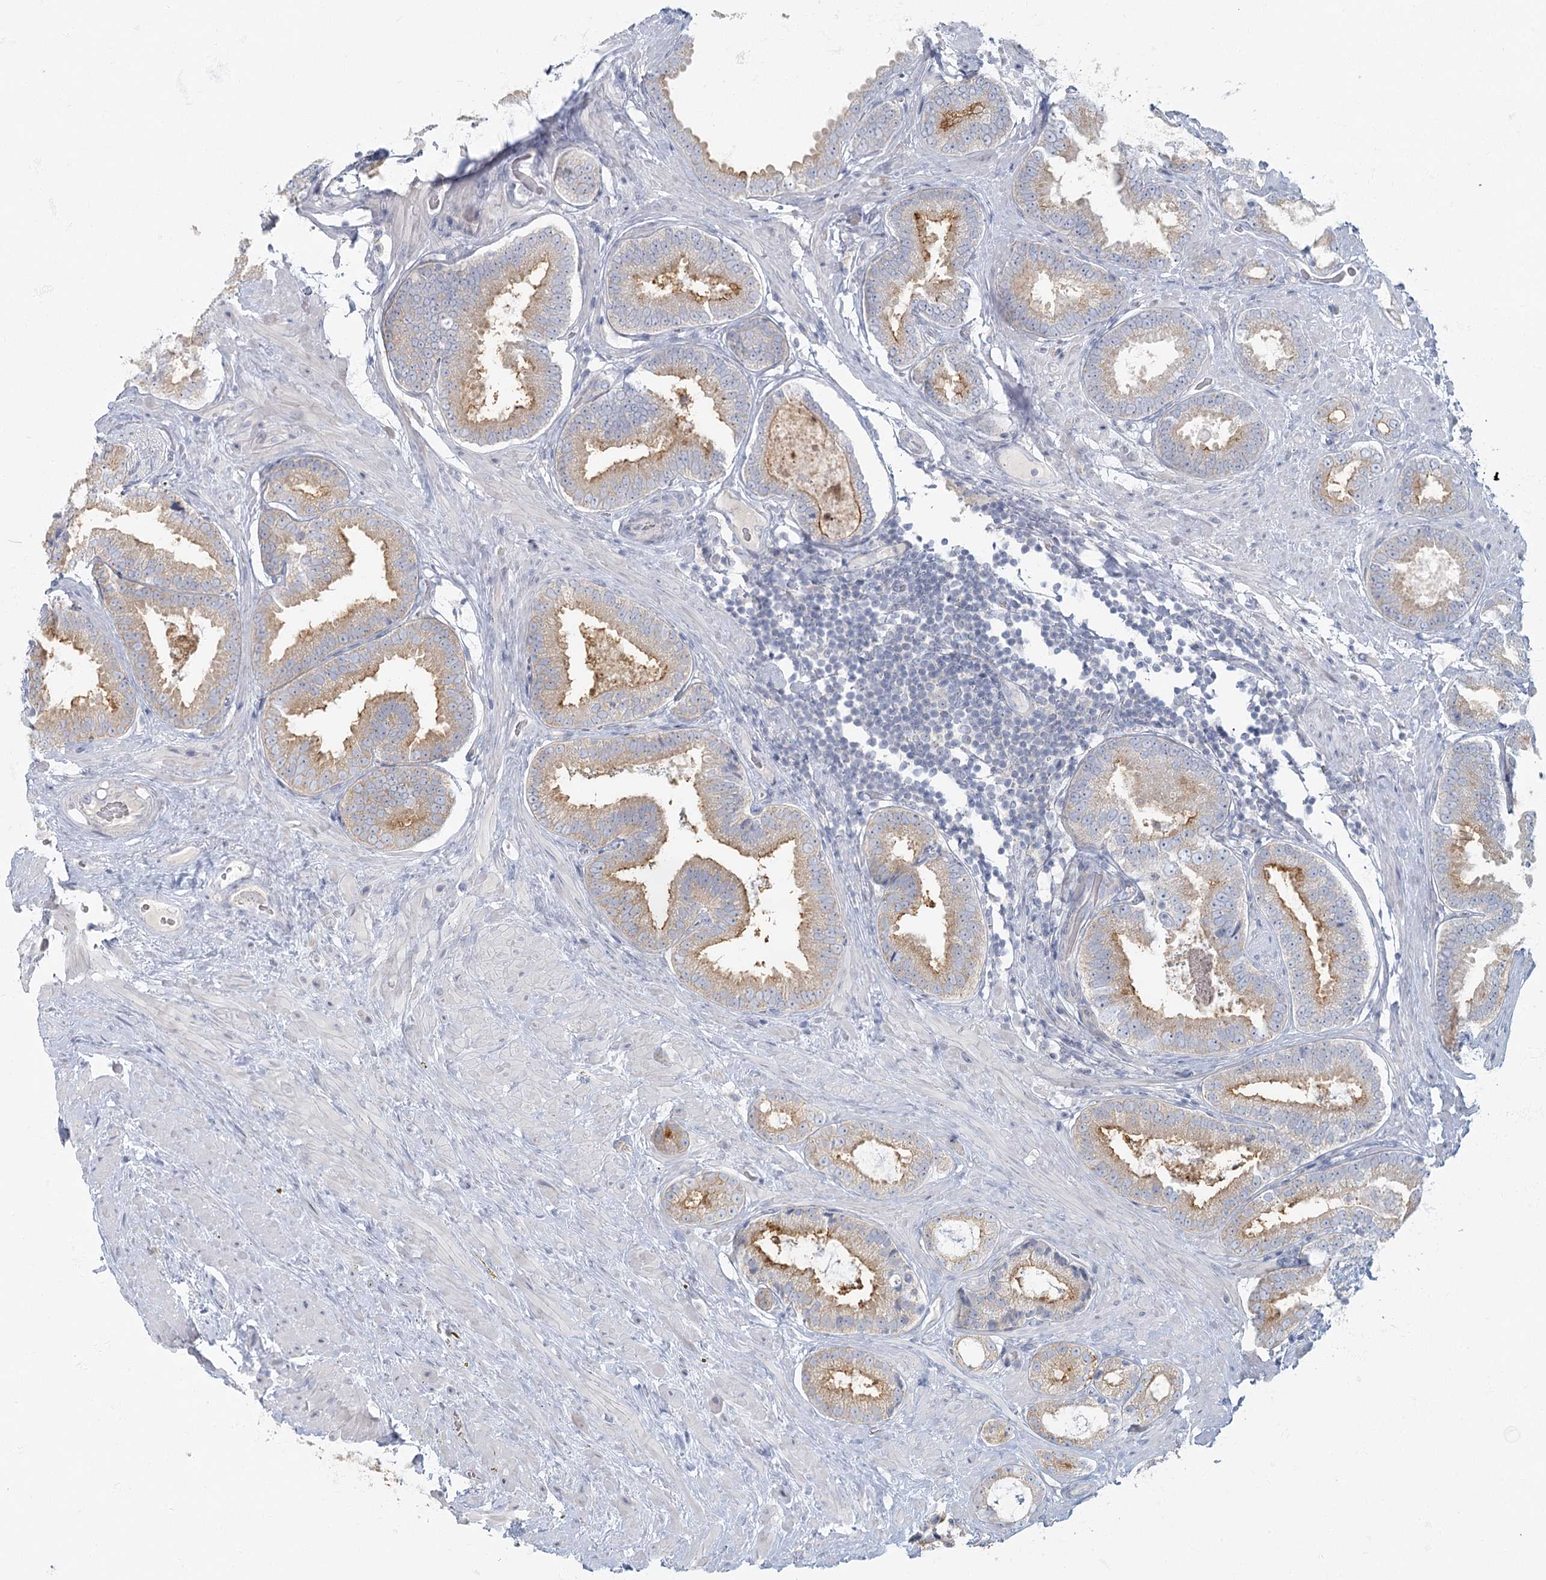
{"staining": {"intensity": "moderate", "quantity": ">75%", "location": "cytoplasmic/membranous"}, "tissue": "prostate cancer", "cell_type": "Tumor cells", "image_type": "cancer", "snomed": [{"axis": "morphology", "description": "Adenocarcinoma, Low grade"}, {"axis": "topography", "description": "Prostate"}], "caption": "About >75% of tumor cells in human low-grade adenocarcinoma (prostate) reveal moderate cytoplasmic/membranous protein expression as visualized by brown immunohistochemical staining.", "gene": "FAM110C", "patient": {"sex": "male", "age": 71}}